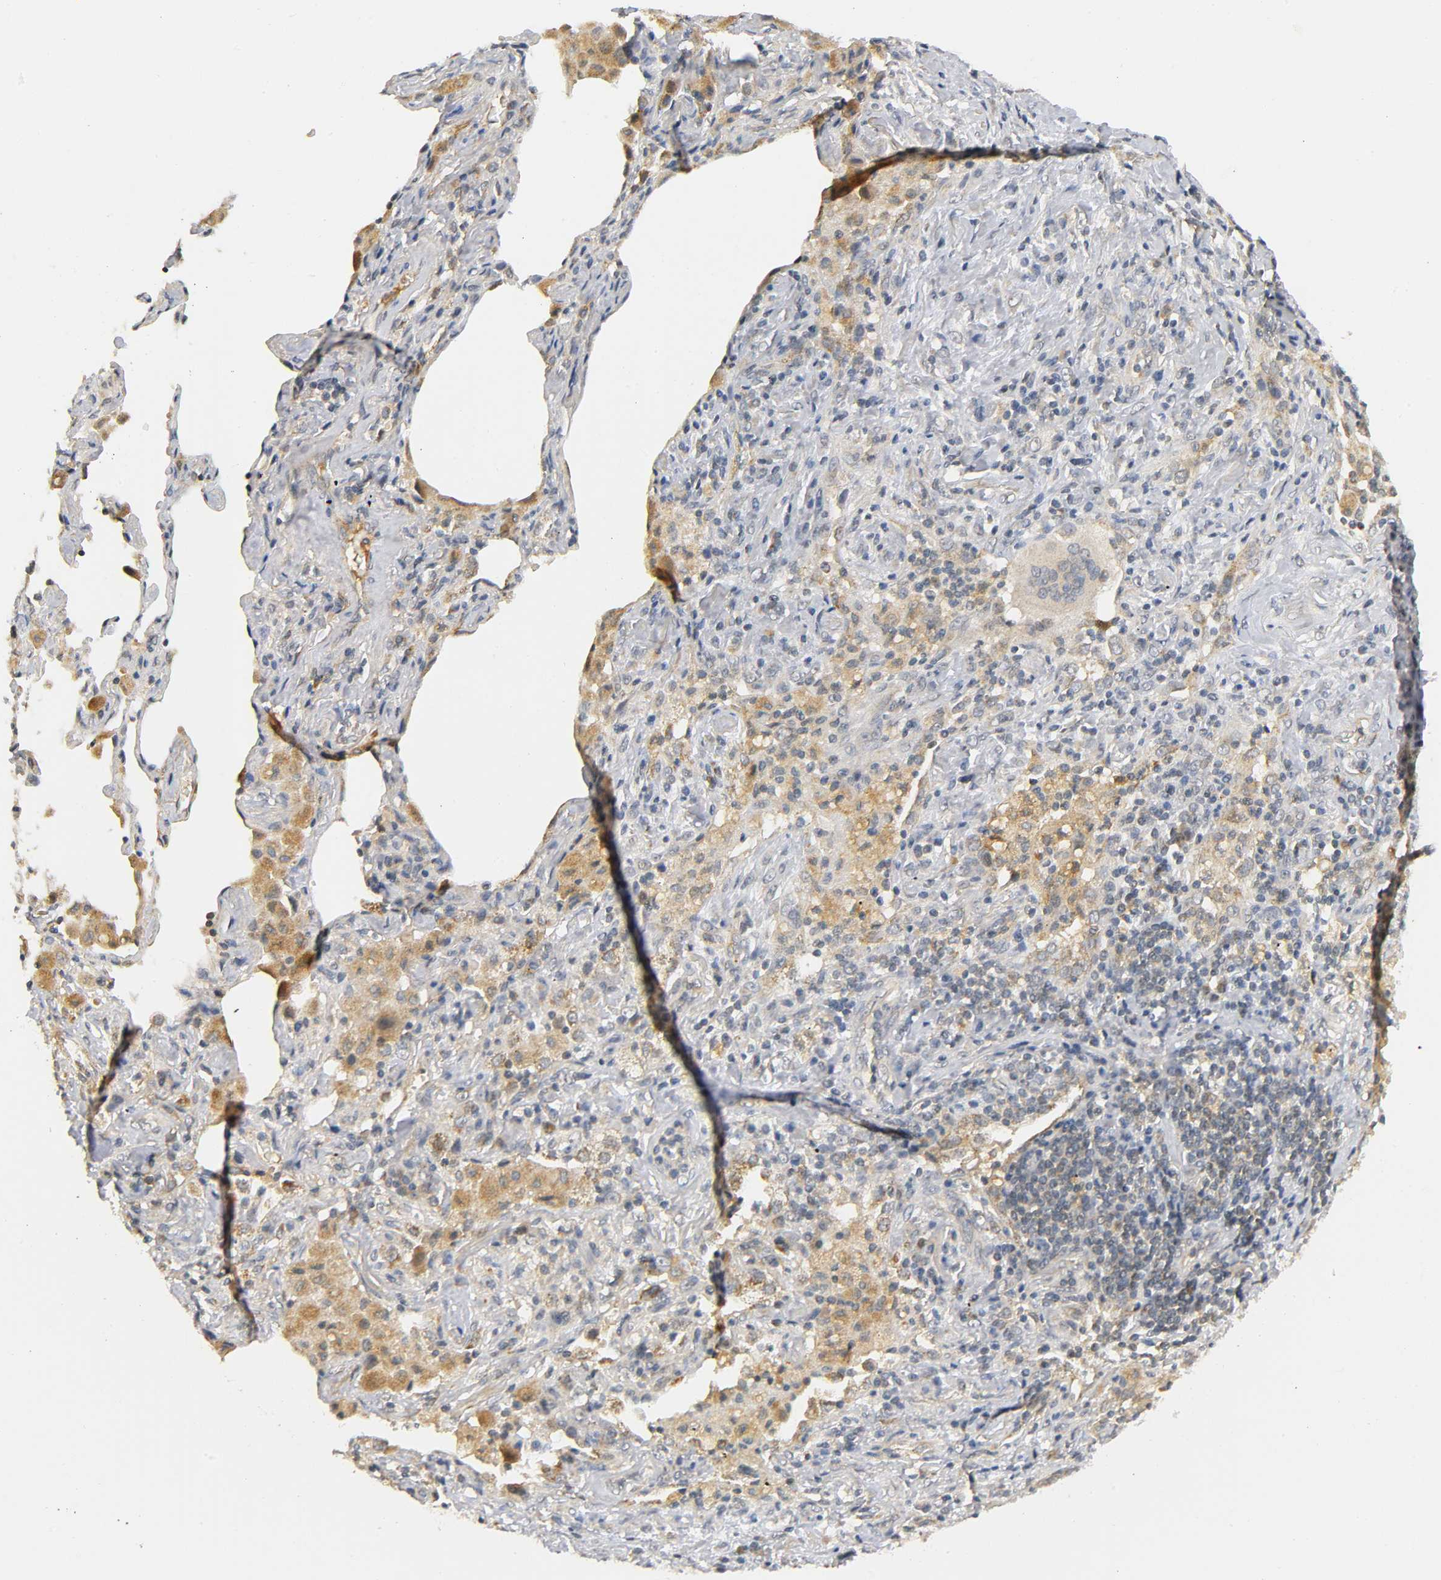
{"staining": {"intensity": "weak", "quantity": "25%-75%", "location": "cytoplasmic/membranous"}, "tissue": "lung cancer", "cell_type": "Tumor cells", "image_type": "cancer", "snomed": [{"axis": "morphology", "description": "Squamous cell carcinoma, NOS"}, {"axis": "topography", "description": "Lung"}], "caption": "IHC photomicrograph of neoplastic tissue: lung cancer stained using immunohistochemistry (IHC) displays low levels of weak protein expression localized specifically in the cytoplasmic/membranous of tumor cells, appearing as a cytoplasmic/membranous brown color.", "gene": "NRP1", "patient": {"sex": "female", "age": 67}}